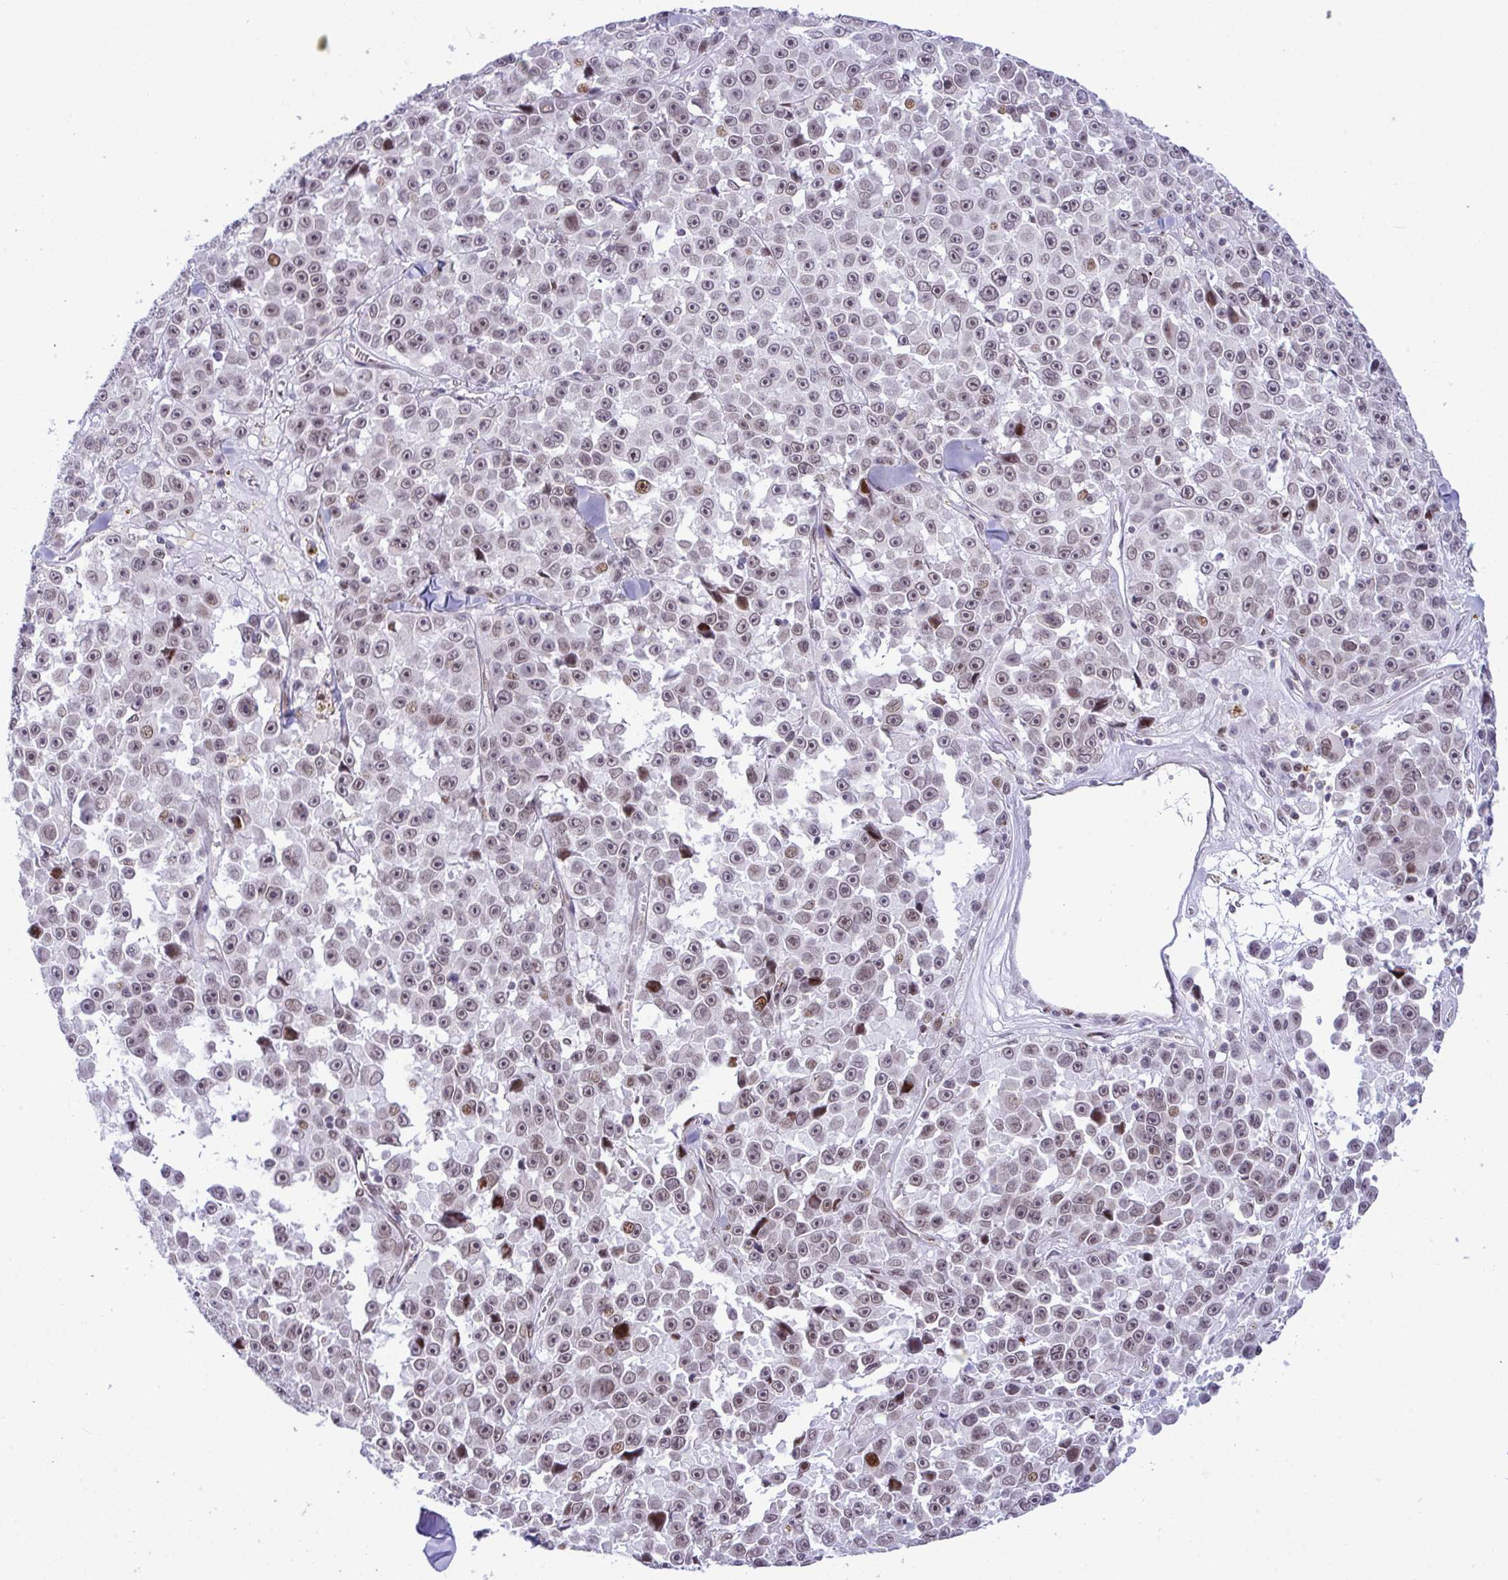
{"staining": {"intensity": "weak", "quantity": "<25%", "location": "nuclear"}, "tissue": "melanoma", "cell_type": "Tumor cells", "image_type": "cancer", "snomed": [{"axis": "morphology", "description": "Malignant melanoma, NOS"}, {"axis": "topography", "description": "Skin"}], "caption": "DAB (3,3'-diaminobenzidine) immunohistochemical staining of malignant melanoma reveals no significant positivity in tumor cells.", "gene": "ZFHX3", "patient": {"sex": "female", "age": 66}}